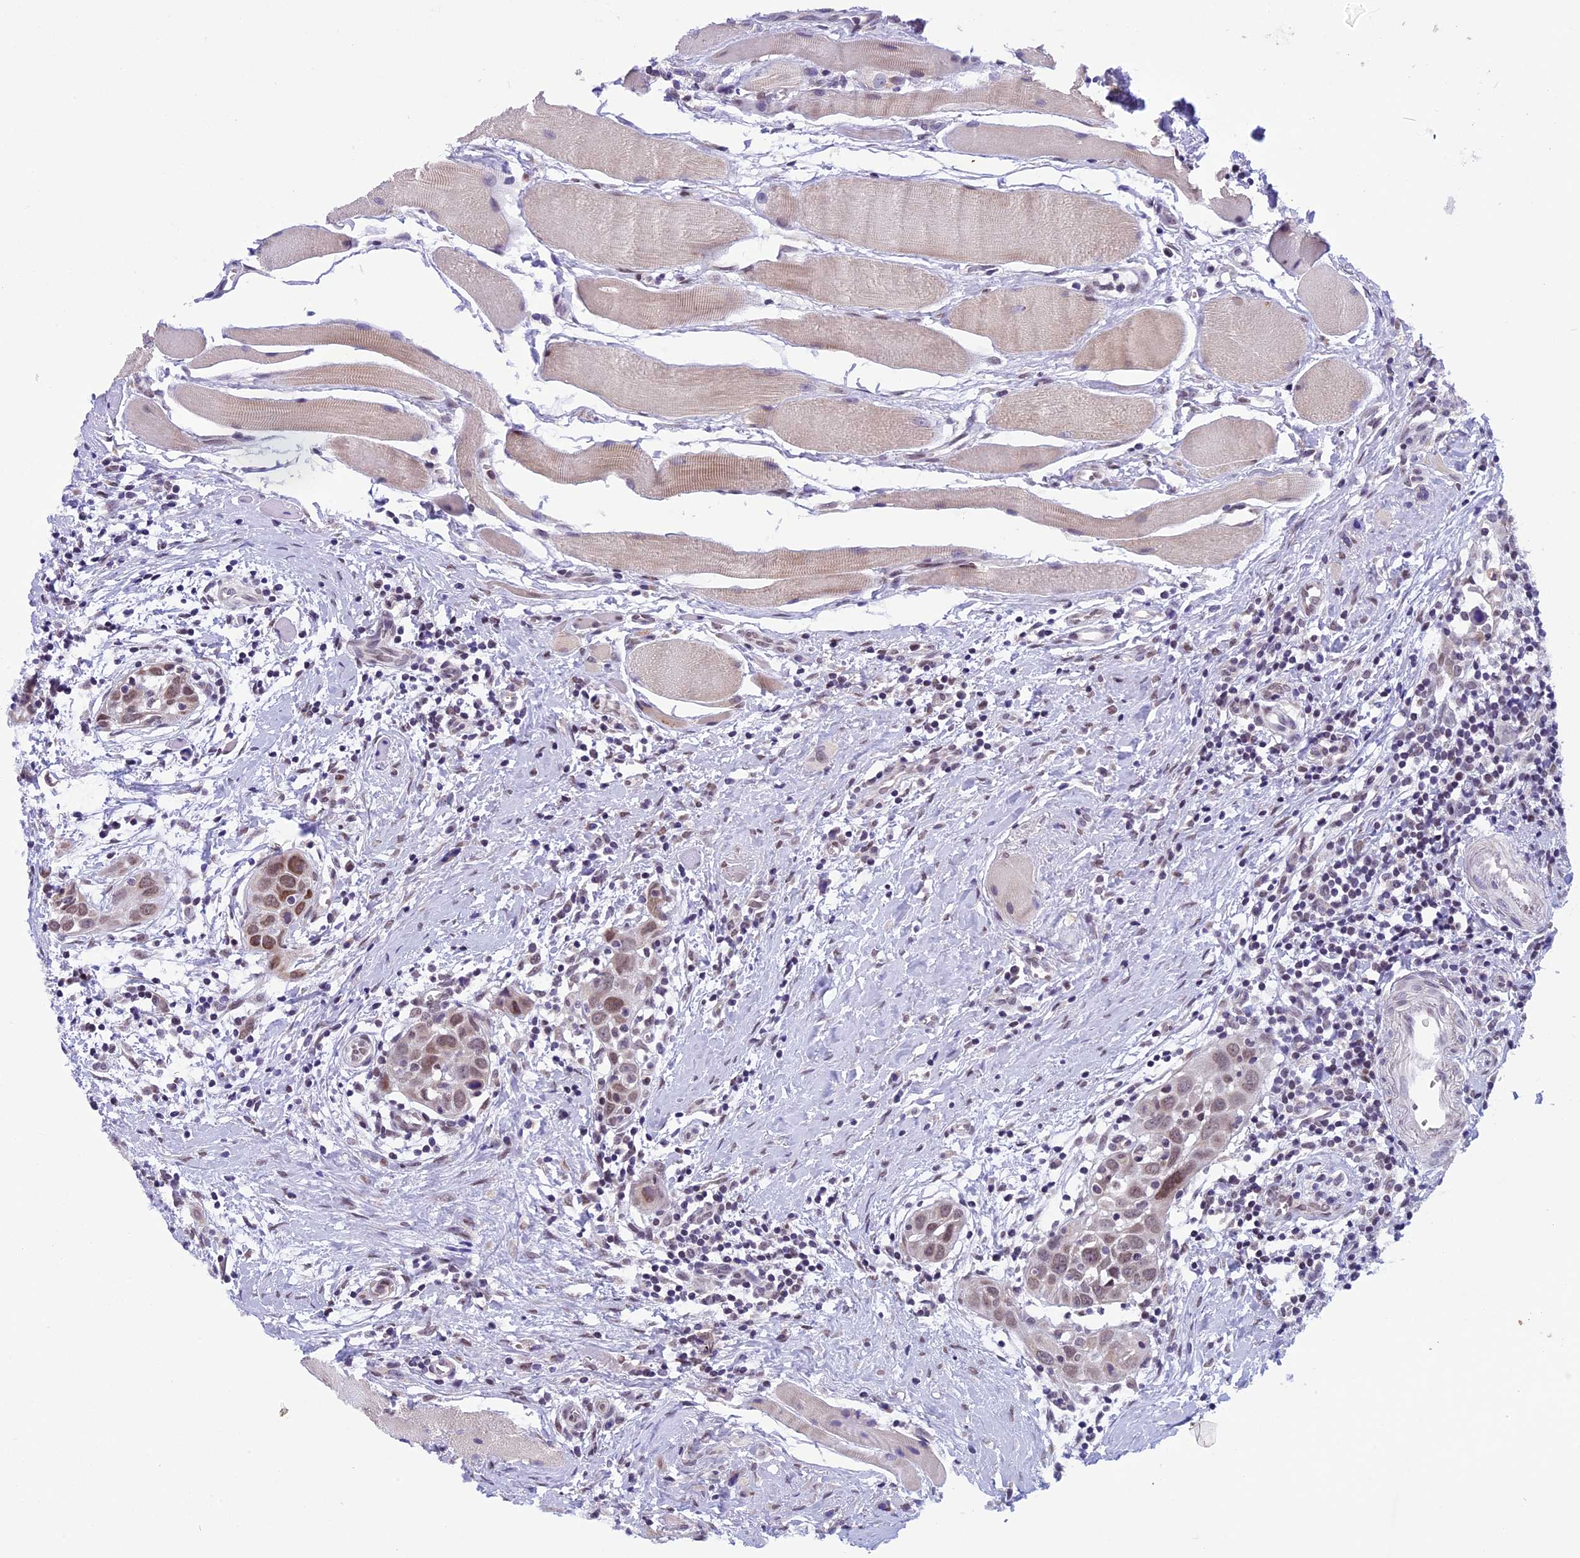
{"staining": {"intensity": "moderate", "quantity": ">75%", "location": "nuclear"}, "tissue": "head and neck cancer", "cell_type": "Tumor cells", "image_type": "cancer", "snomed": [{"axis": "morphology", "description": "Squamous cell carcinoma, NOS"}, {"axis": "topography", "description": "Oral tissue"}, {"axis": "topography", "description": "Head-Neck"}], "caption": "Approximately >75% of tumor cells in head and neck squamous cell carcinoma reveal moderate nuclear protein positivity as visualized by brown immunohistochemical staining.", "gene": "ZNF317", "patient": {"sex": "female", "age": 50}}